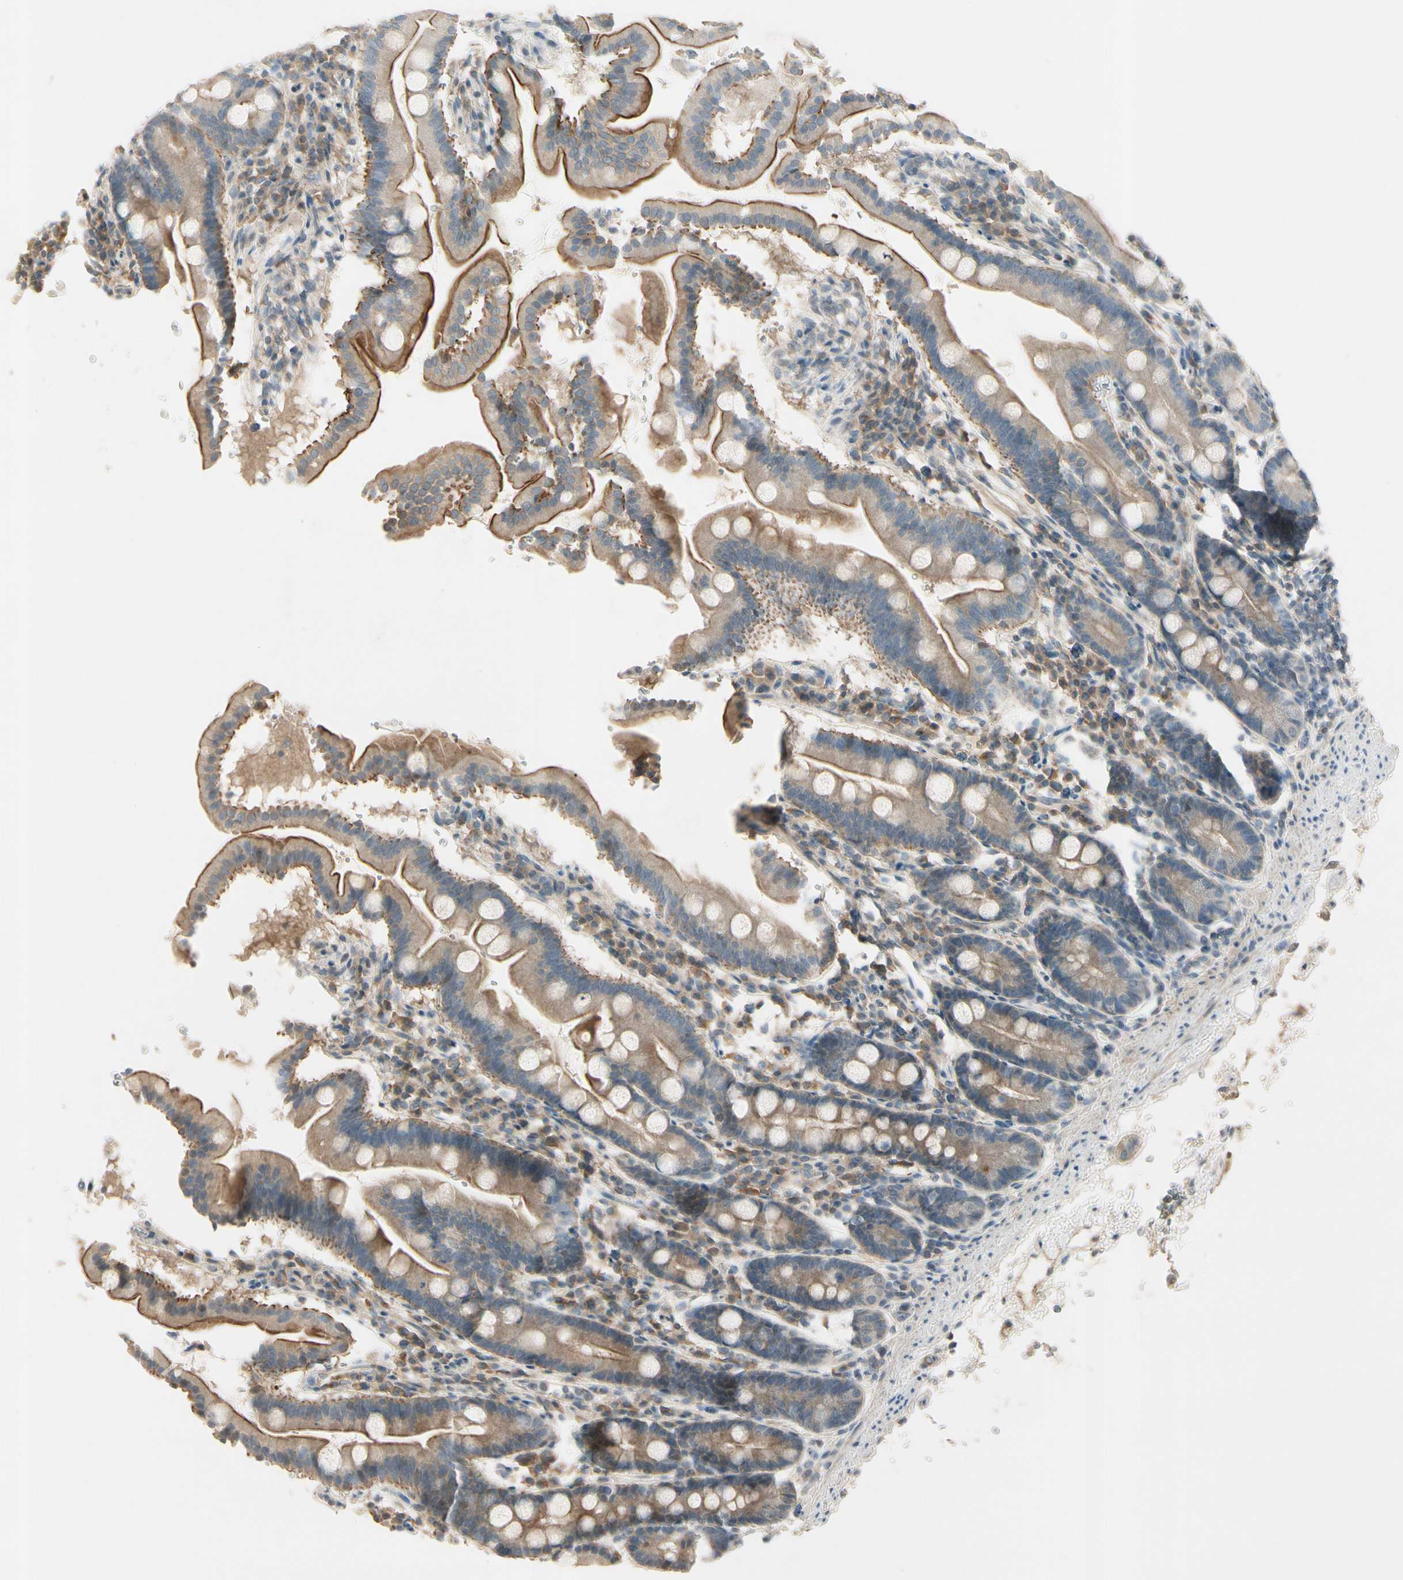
{"staining": {"intensity": "moderate", "quantity": ">75%", "location": "cytoplasmic/membranous"}, "tissue": "duodenum", "cell_type": "Glandular cells", "image_type": "normal", "snomed": [{"axis": "morphology", "description": "Normal tissue, NOS"}, {"axis": "topography", "description": "Duodenum"}], "caption": "Protein analysis of benign duodenum demonstrates moderate cytoplasmic/membranous positivity in about >75% of glandular cells. The staining was performed using DAB to visualize the protein expression in brown, while the nuclei were stained in blue with hematoxylin (Magnification: 20x).", "gene": "PPP3CB", "patient": {"sex": "male", "age": 50}}